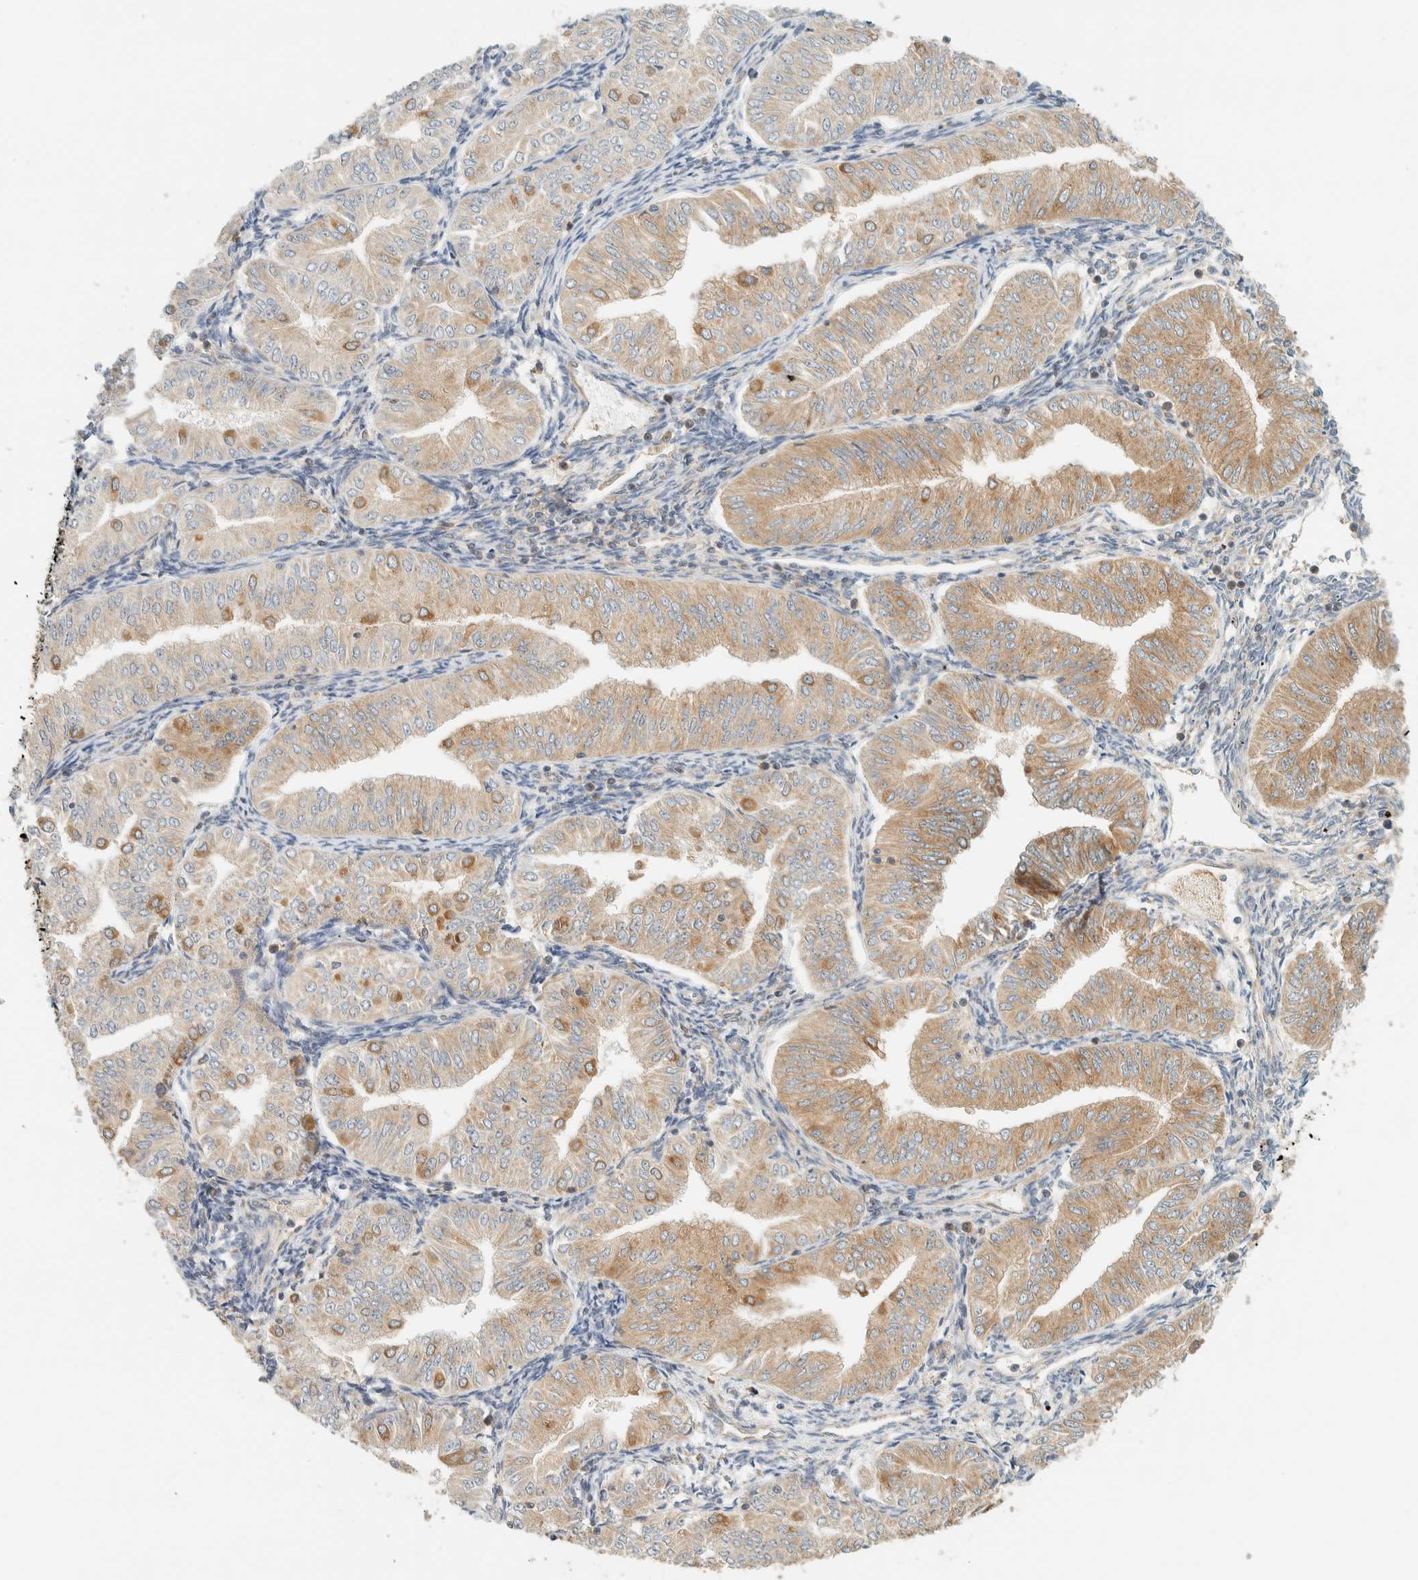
{"staining": {"intensity": "moderate", "quantity": "25%-75%", "location": "cytoplasmic/membranous"}, "tissue": "endometrial cancer", "cell_type": "Tumor cells", "image_type": "cancer", "snomed": [{"axis": "morphology", "description": "Normal tissue, NOS"}, {"axis": "morphology", "description": "Adenocarcinoma, NOS"}, {"axis": "topography", "description": "Endometrium"}], "caption": "A photomicrograph showing moderate cytoplasmic/membranous staining in approximately 25%-75% of tumor cells in endometrial cancer, as visualized by brown immunohistochemical staining.", "gene": "ARFGEF1", "patient": {"sex": "female", "age": 53}}